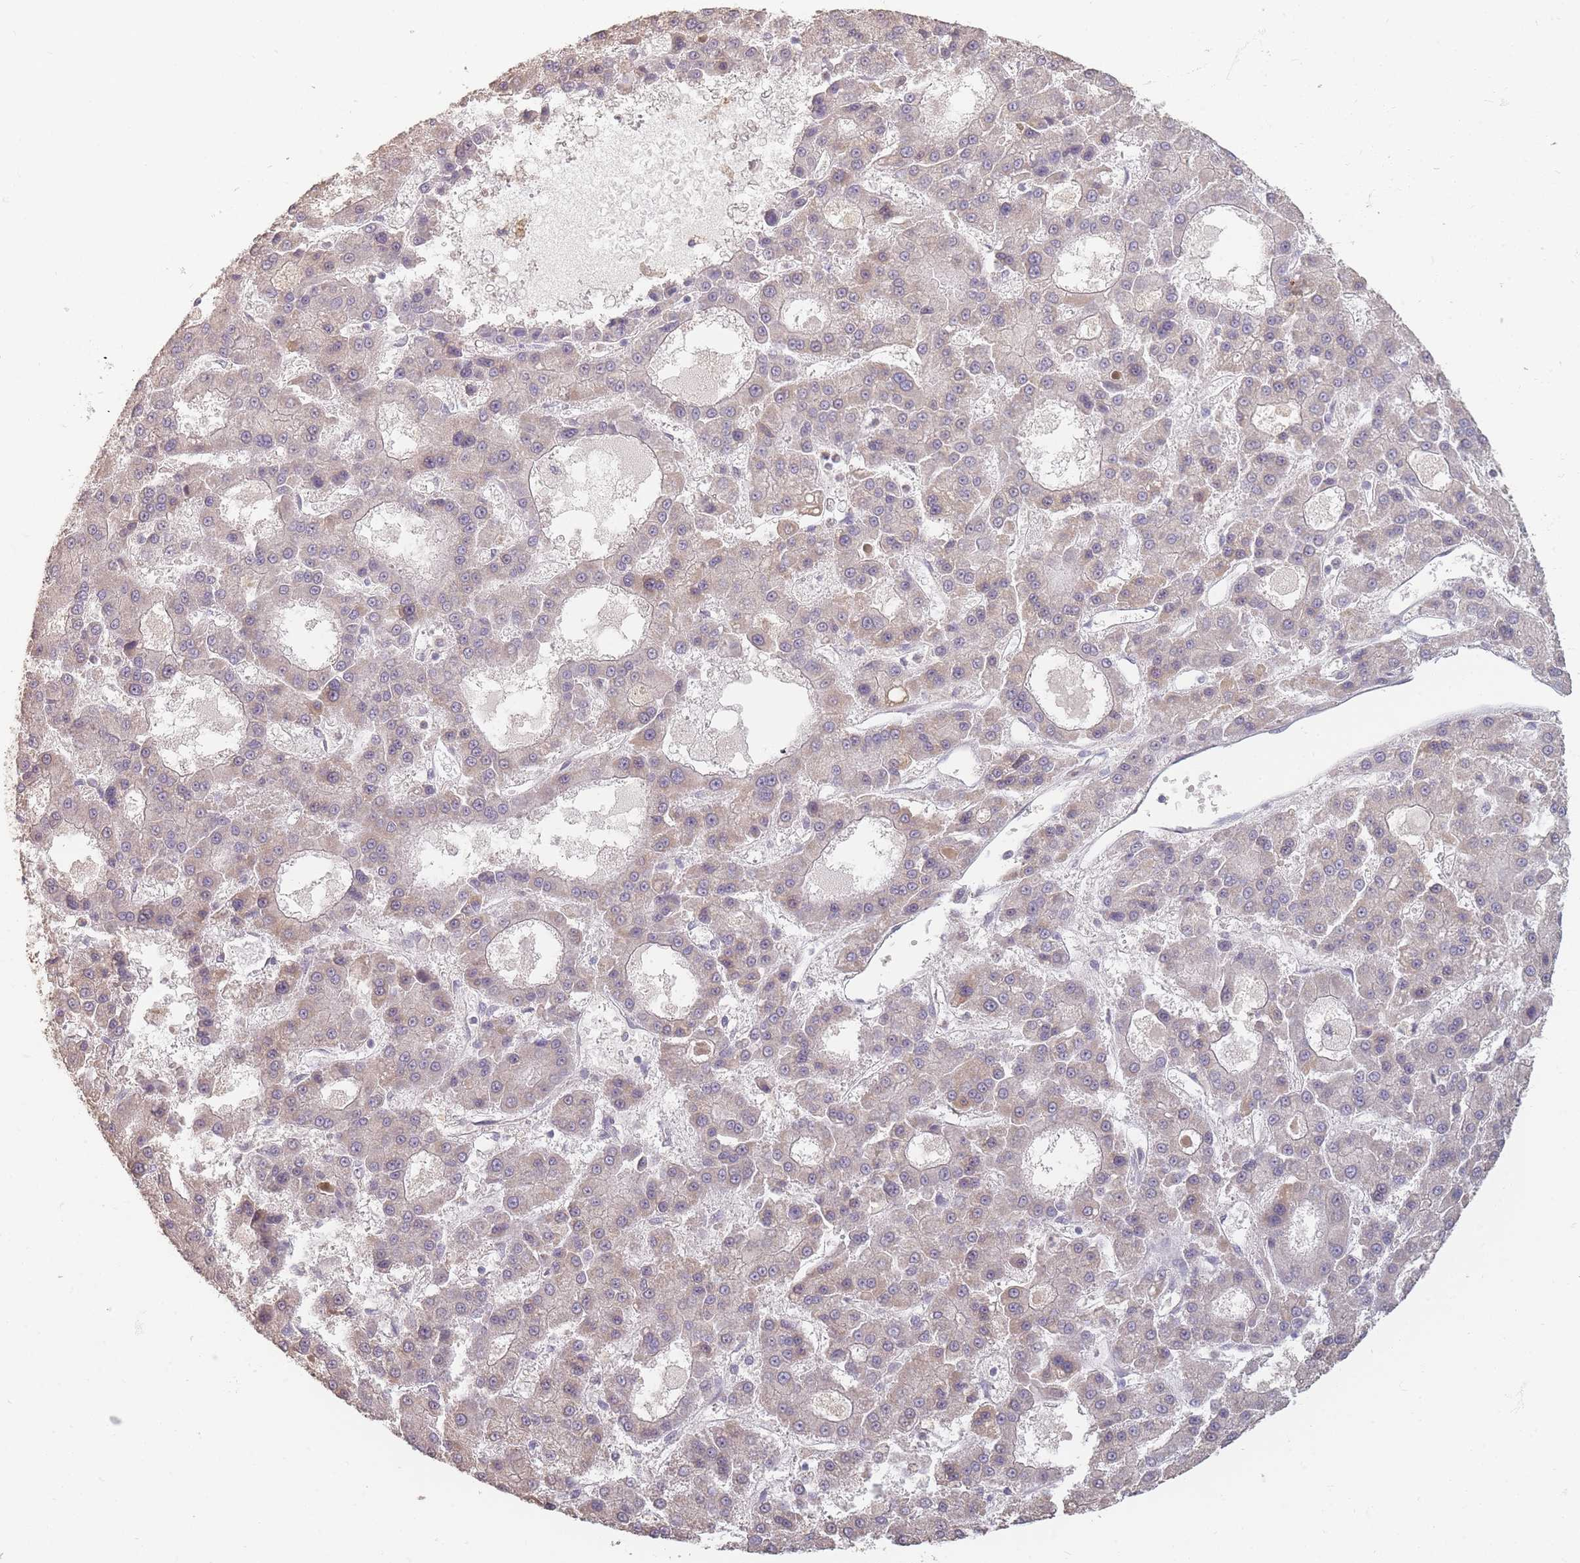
{"staining": {"intensity": "weak", "quantity": "<25%", "location": "cytoplasmic/membranous"}, "tissue": "liver cancer", "cell_type": "Tumor cells", "image_type": "cancer", "snomed": [{"axis": "morphology", "description": "Carcinoma, Hepatocellular, NOS"}, {"axis": "topography", "description": "Liver"}], "caption": "Liver cancer stained for a protein using immunohistochemistry exhibits no staining tumor cells.", "gene": "RFTN1", "patient": {"sex": "male", "age": 70}}